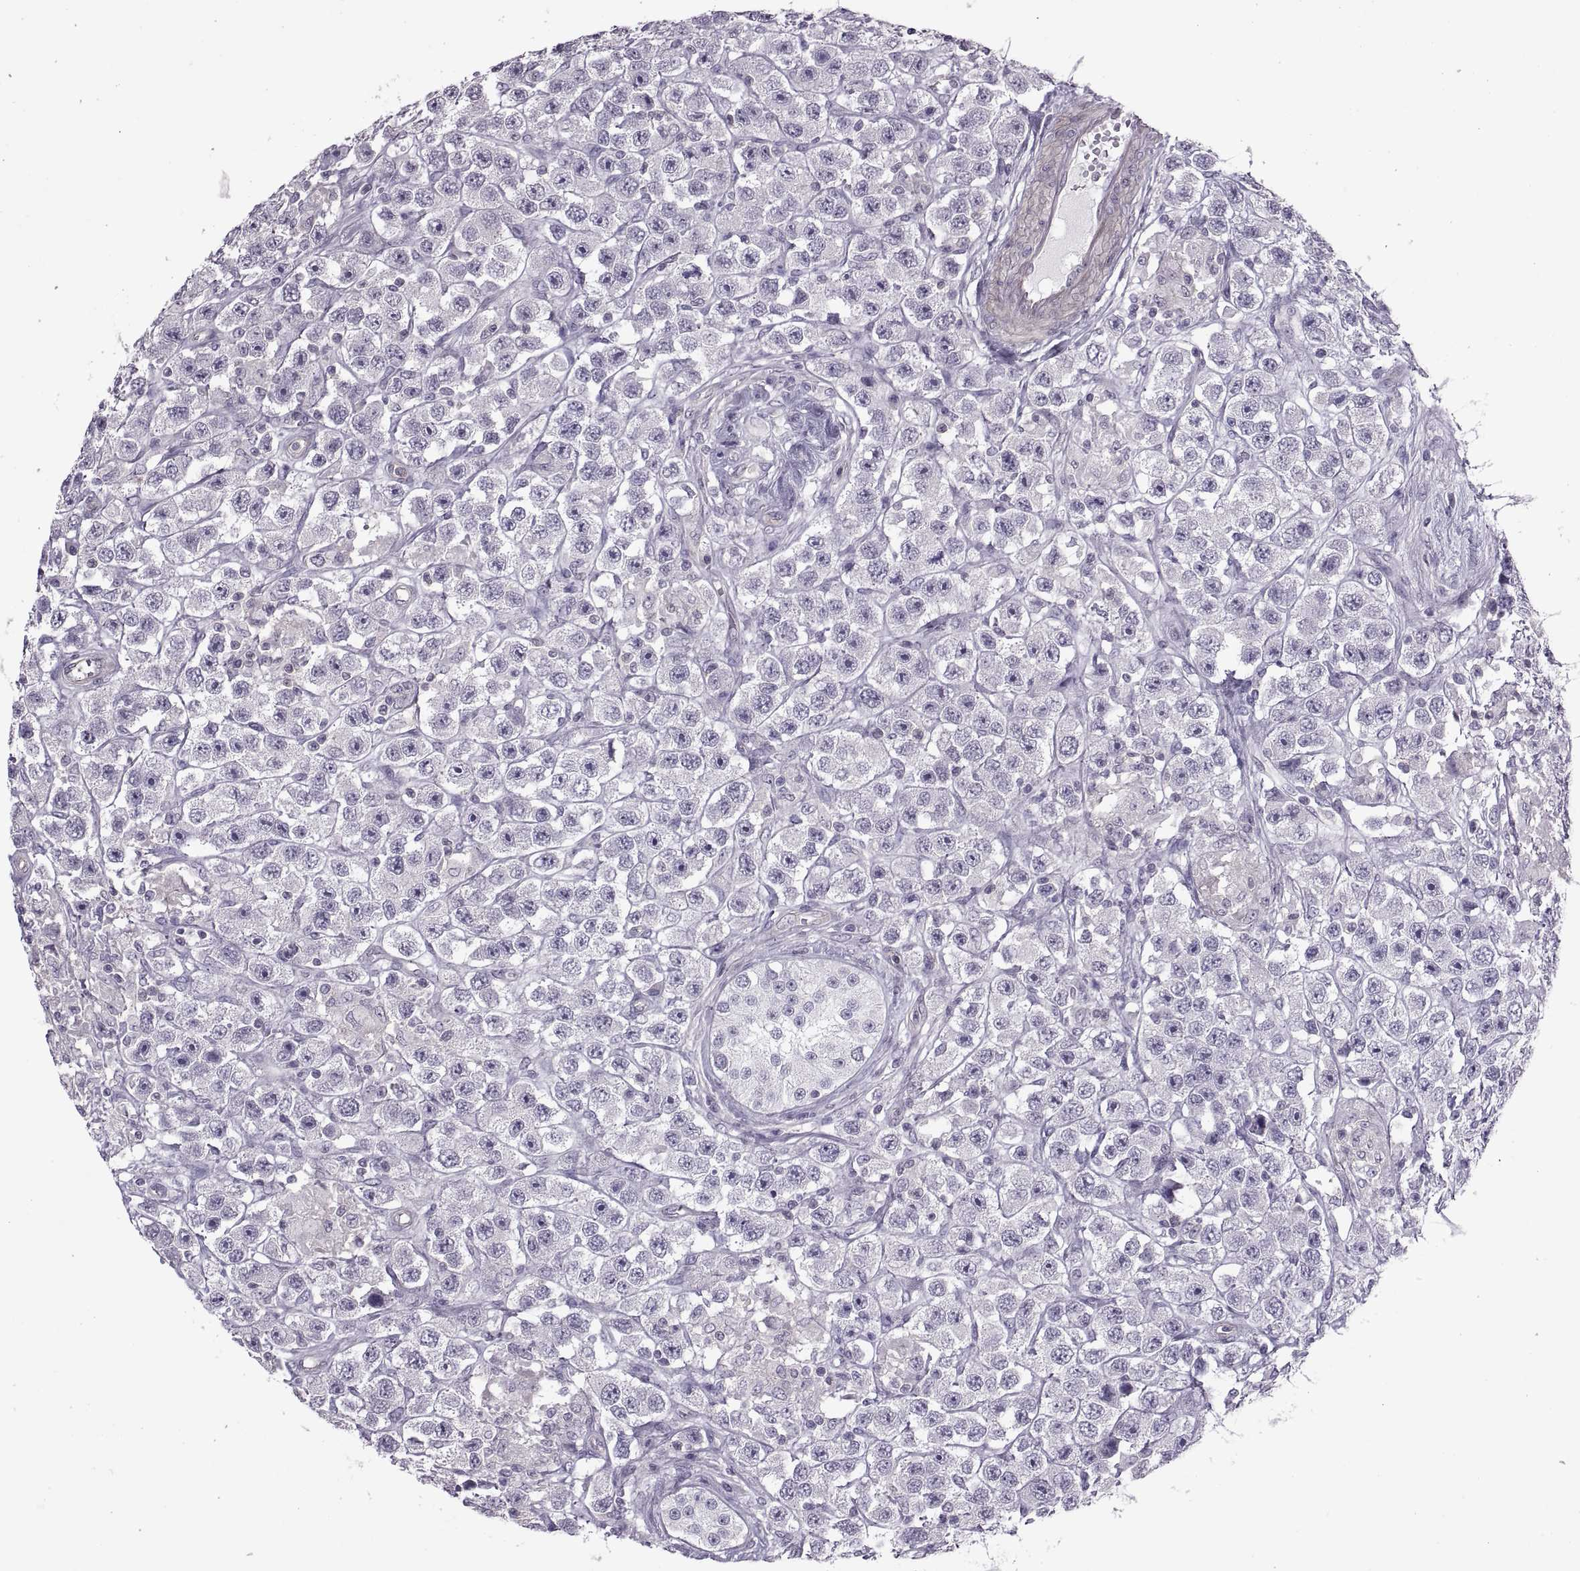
{"staining": {"intensity": "negative", "quantity": "none", "location": "none"}, "tissue": "testis cancer", "cell_type": "Tumor cells", "image_type": "cancer", "snomed": [{"axis": "morphology", "description": "Seminoma, NOS"}, {"axis": "topography", "description": "Testis"}], "caption": "Protein analysis of seminoma (testis) displays no significant staining in tumor cells. (Brightfield microscopy of DAB (3,3'-diaminobenzidine) IHC at high magnification).", "gene": "ODF3", "patient": {"sex": "male", "age": 45}}